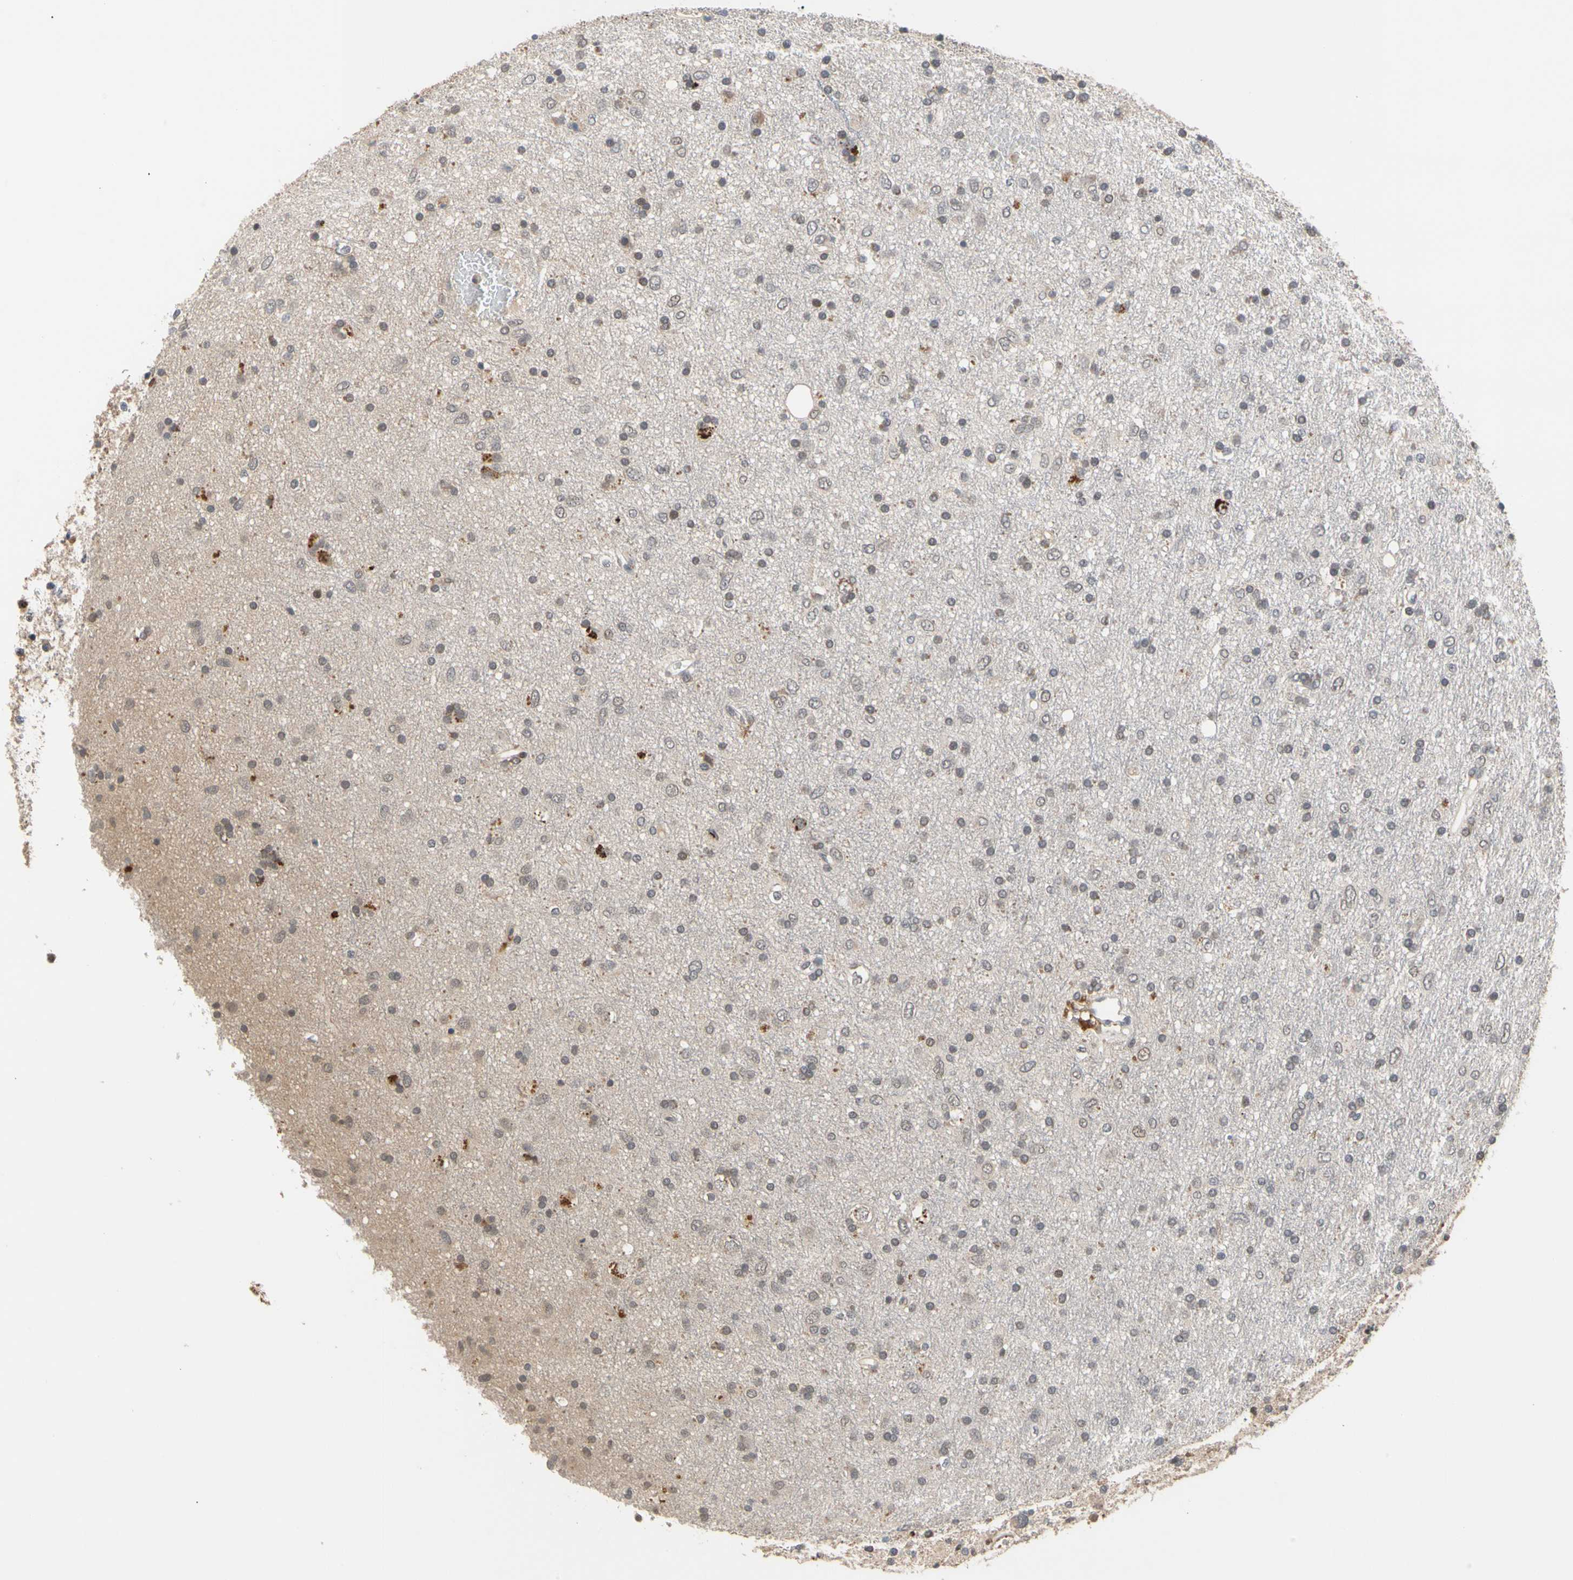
{"staining": {"intensity": "strong", "quantity": "<25%", "location": "cytoplasmic/membranous"}, "tissue": "glioma", "cell_type": "Tumor cells", "image_type": "cancer", "snomed": [{"axis": "morphology", "description": "Glioma, malignant, Low grade"}, {"axis": "topography", "description": "Brain"}], "caption": "Malignant glioma (low-grade) stained with a brown dye reveals strong cytoplasmic/membranous positive positivity in about <25% of tumor cells.", "gene": "CYTIP", "patient": {"sex": "male", "age": 77}}